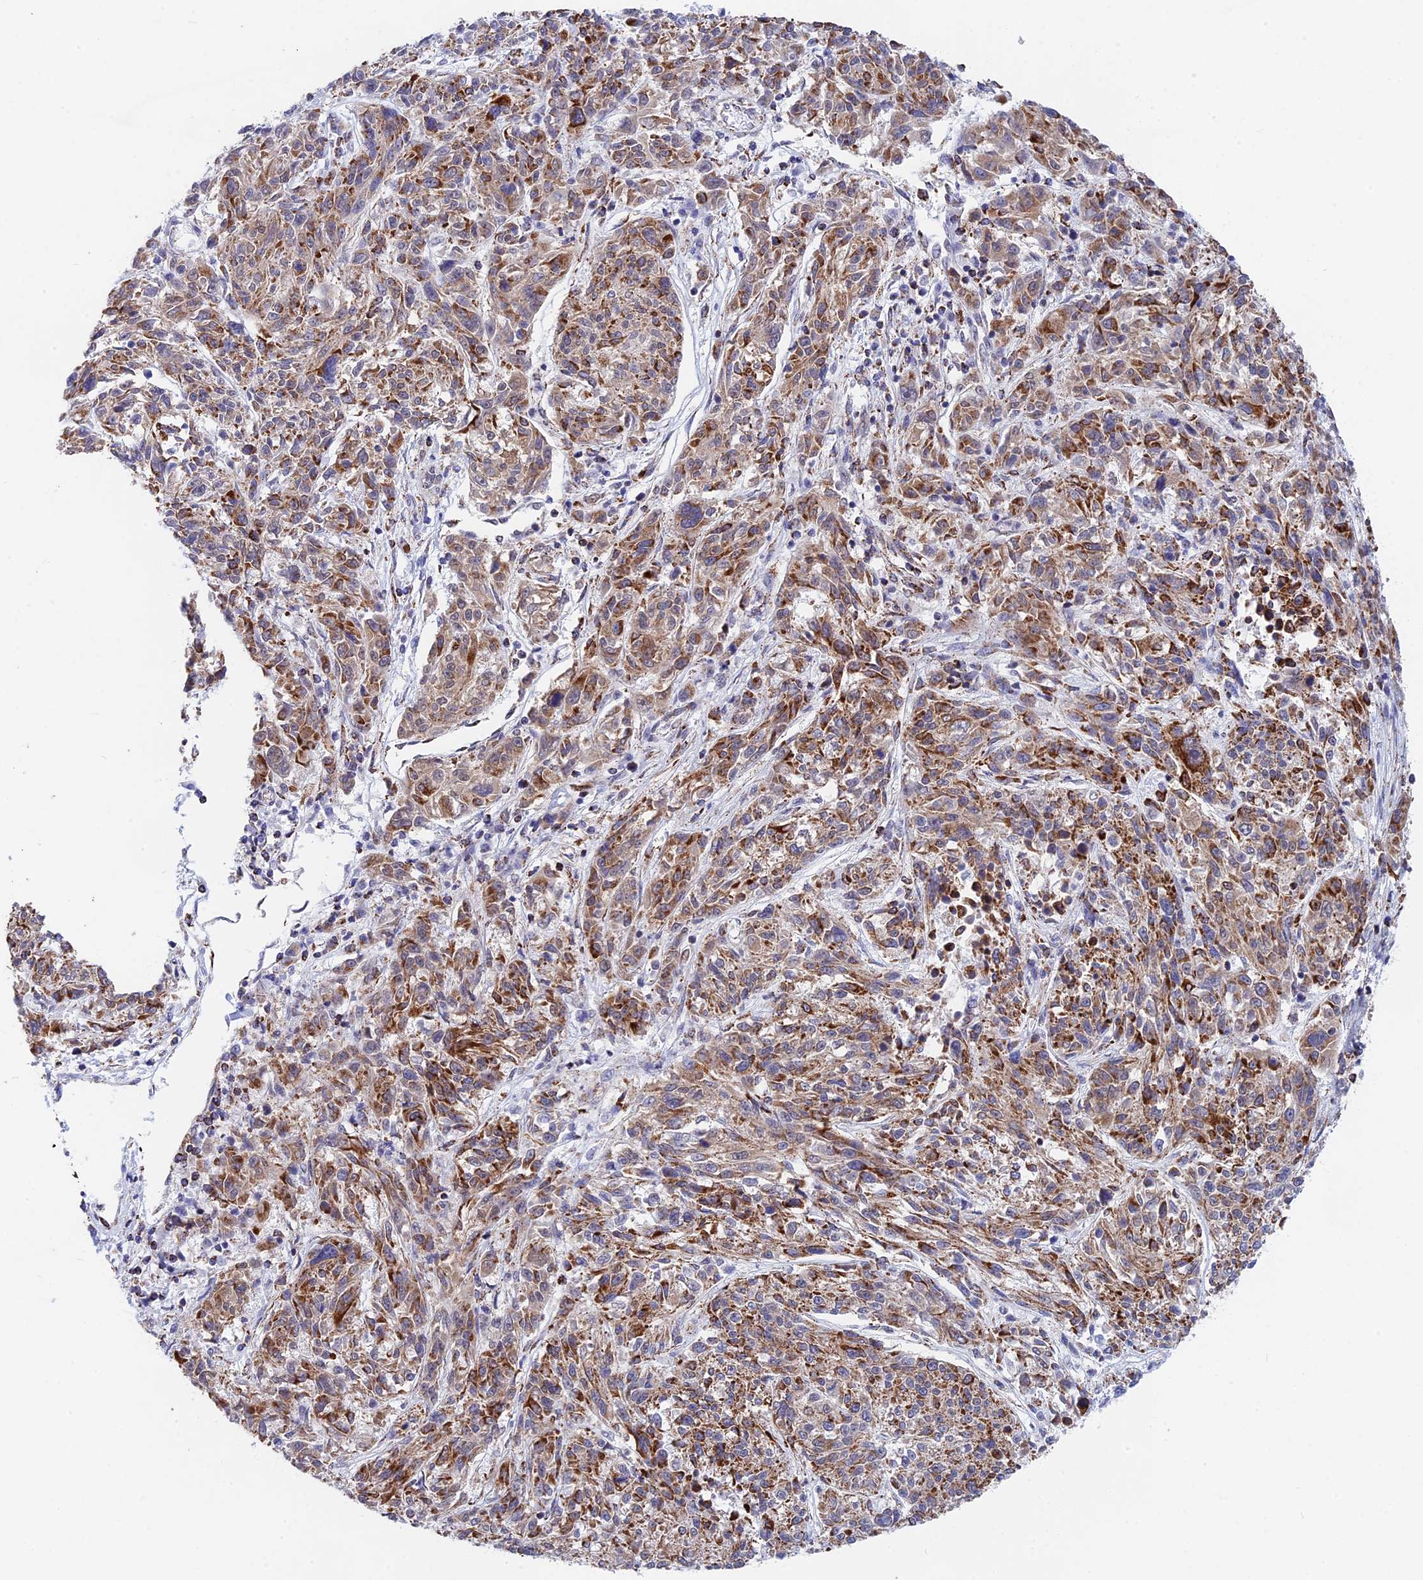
{"staining": {"intensity": "strong", "quantity": "25%-75%", "location": "cytoplasmic/membranous"}, "tissue": "melanoma", "cell_type": "Tumor cells", "image_type": "cancer", "snomed": [{"axis": "morphology", "description": "Malignant melanoma, NOS"}, {"axis": "topography", "description": "Skin"}], "caption": "Malignant melanoma stained for a protein (brown) reveals strong cytoplasmic/membranous positive staining in about 25%-75% of tumor cells.", "gene": "CDC16", "patient": {"sex": "male", "age": 53}}